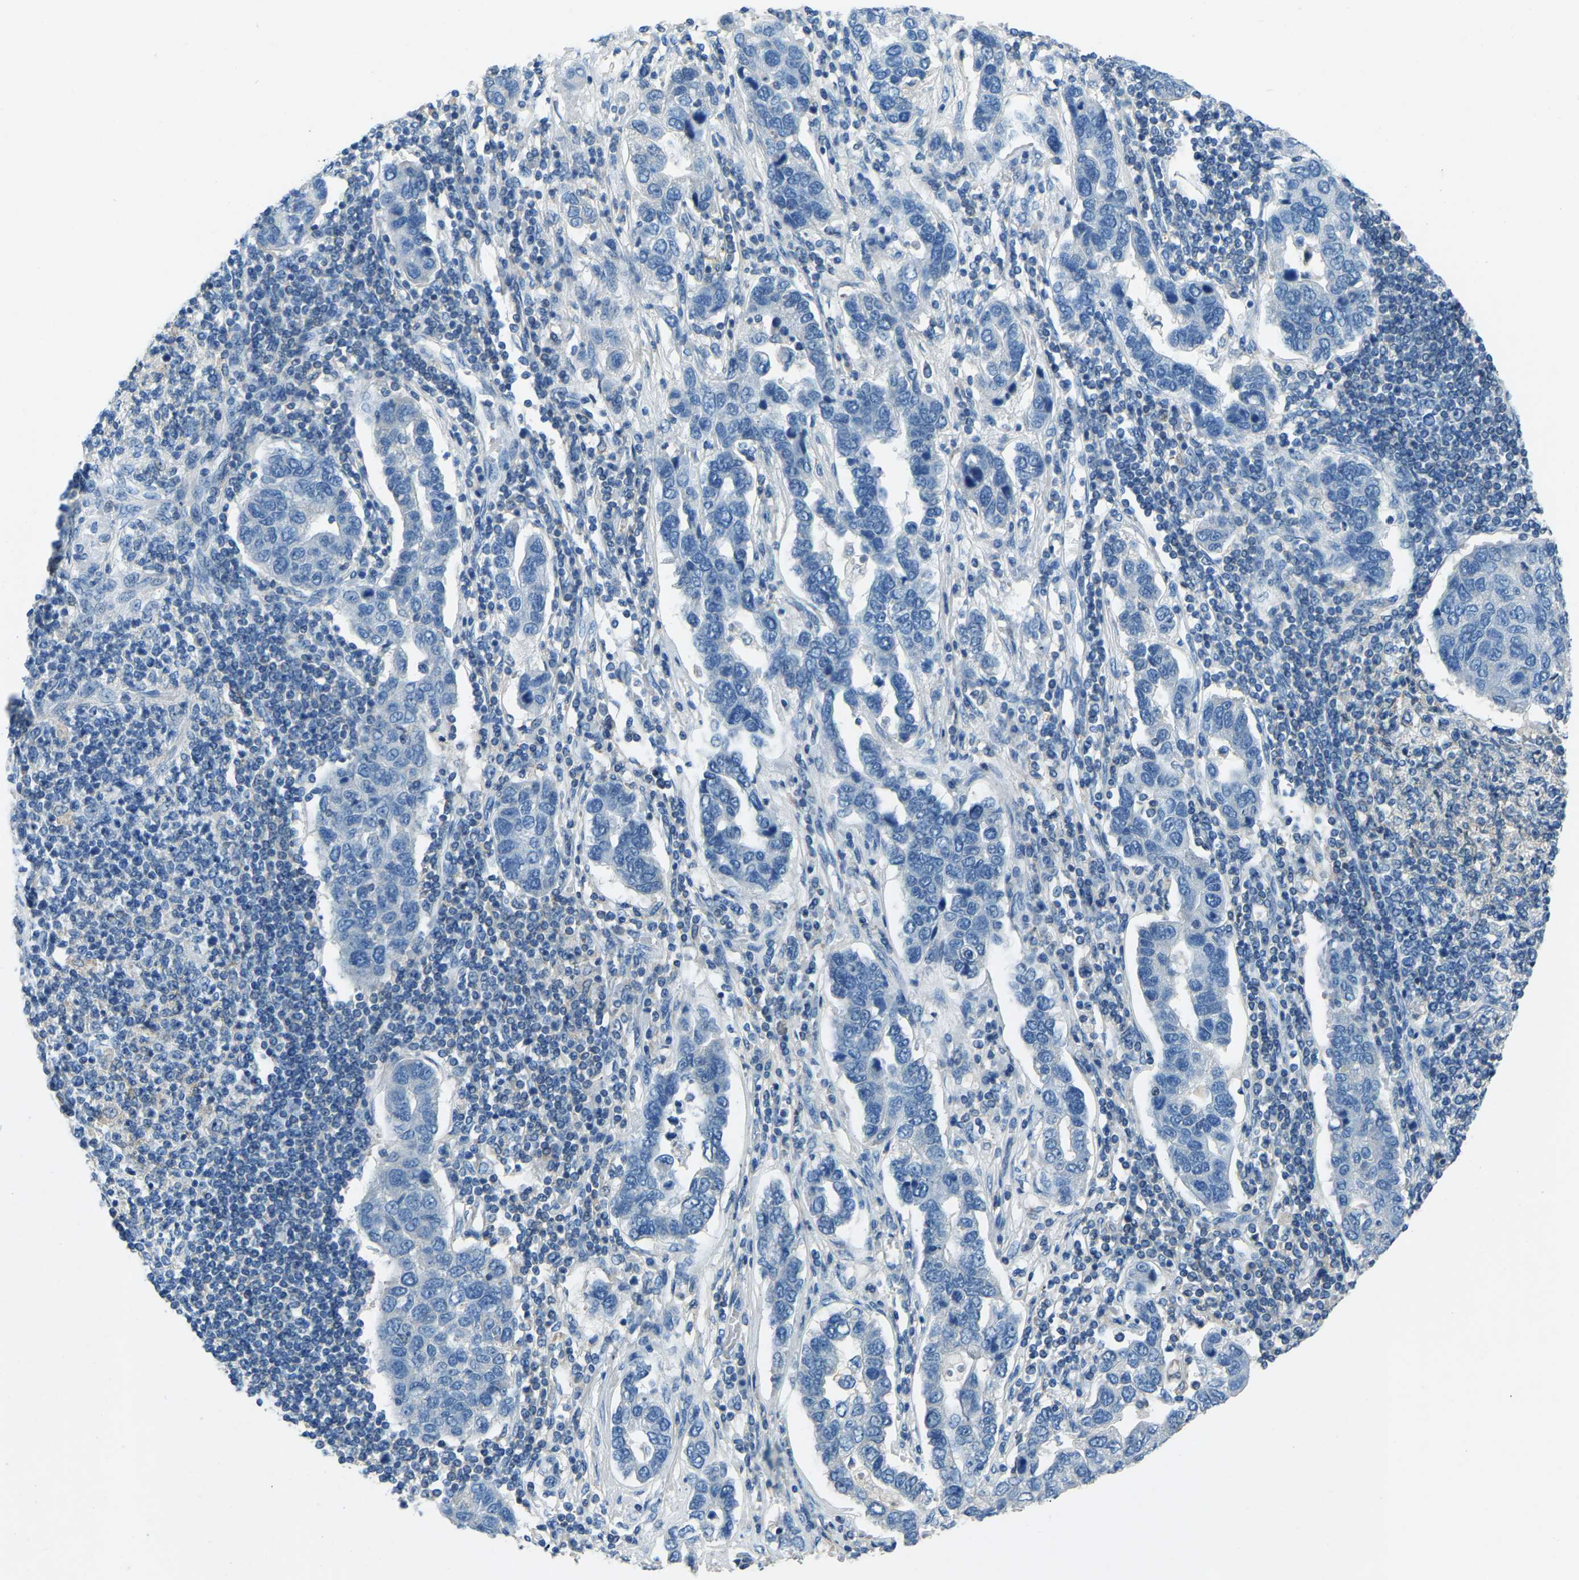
{"staining": {"intensity": "negative", "quantity": "none", "location": "none"}, "tissue": "pancreatic cancer", "cell_type": "Tumor cells", "image_type": "cancer", "snomed": [{"axis": "morphology", "description": "Adenocarcinoma, NOS"}, {"axis": "topography", "description": "Pancreas"}], "caption": "High magnification brightfield microscopy of pancreatic adenocarcinoma stained with DAB (3,3'-diaminobenzidine) (brown) and counterstained with hematoxylin (blue): tumor cells show no significant staining. (DAB (3,3'-diaminobenzidine) immunohistochemistry (IHC) with hematoxylin counter stain).", "gene": "XIRP1", "patient": {"sex": "female", "age": 61}}